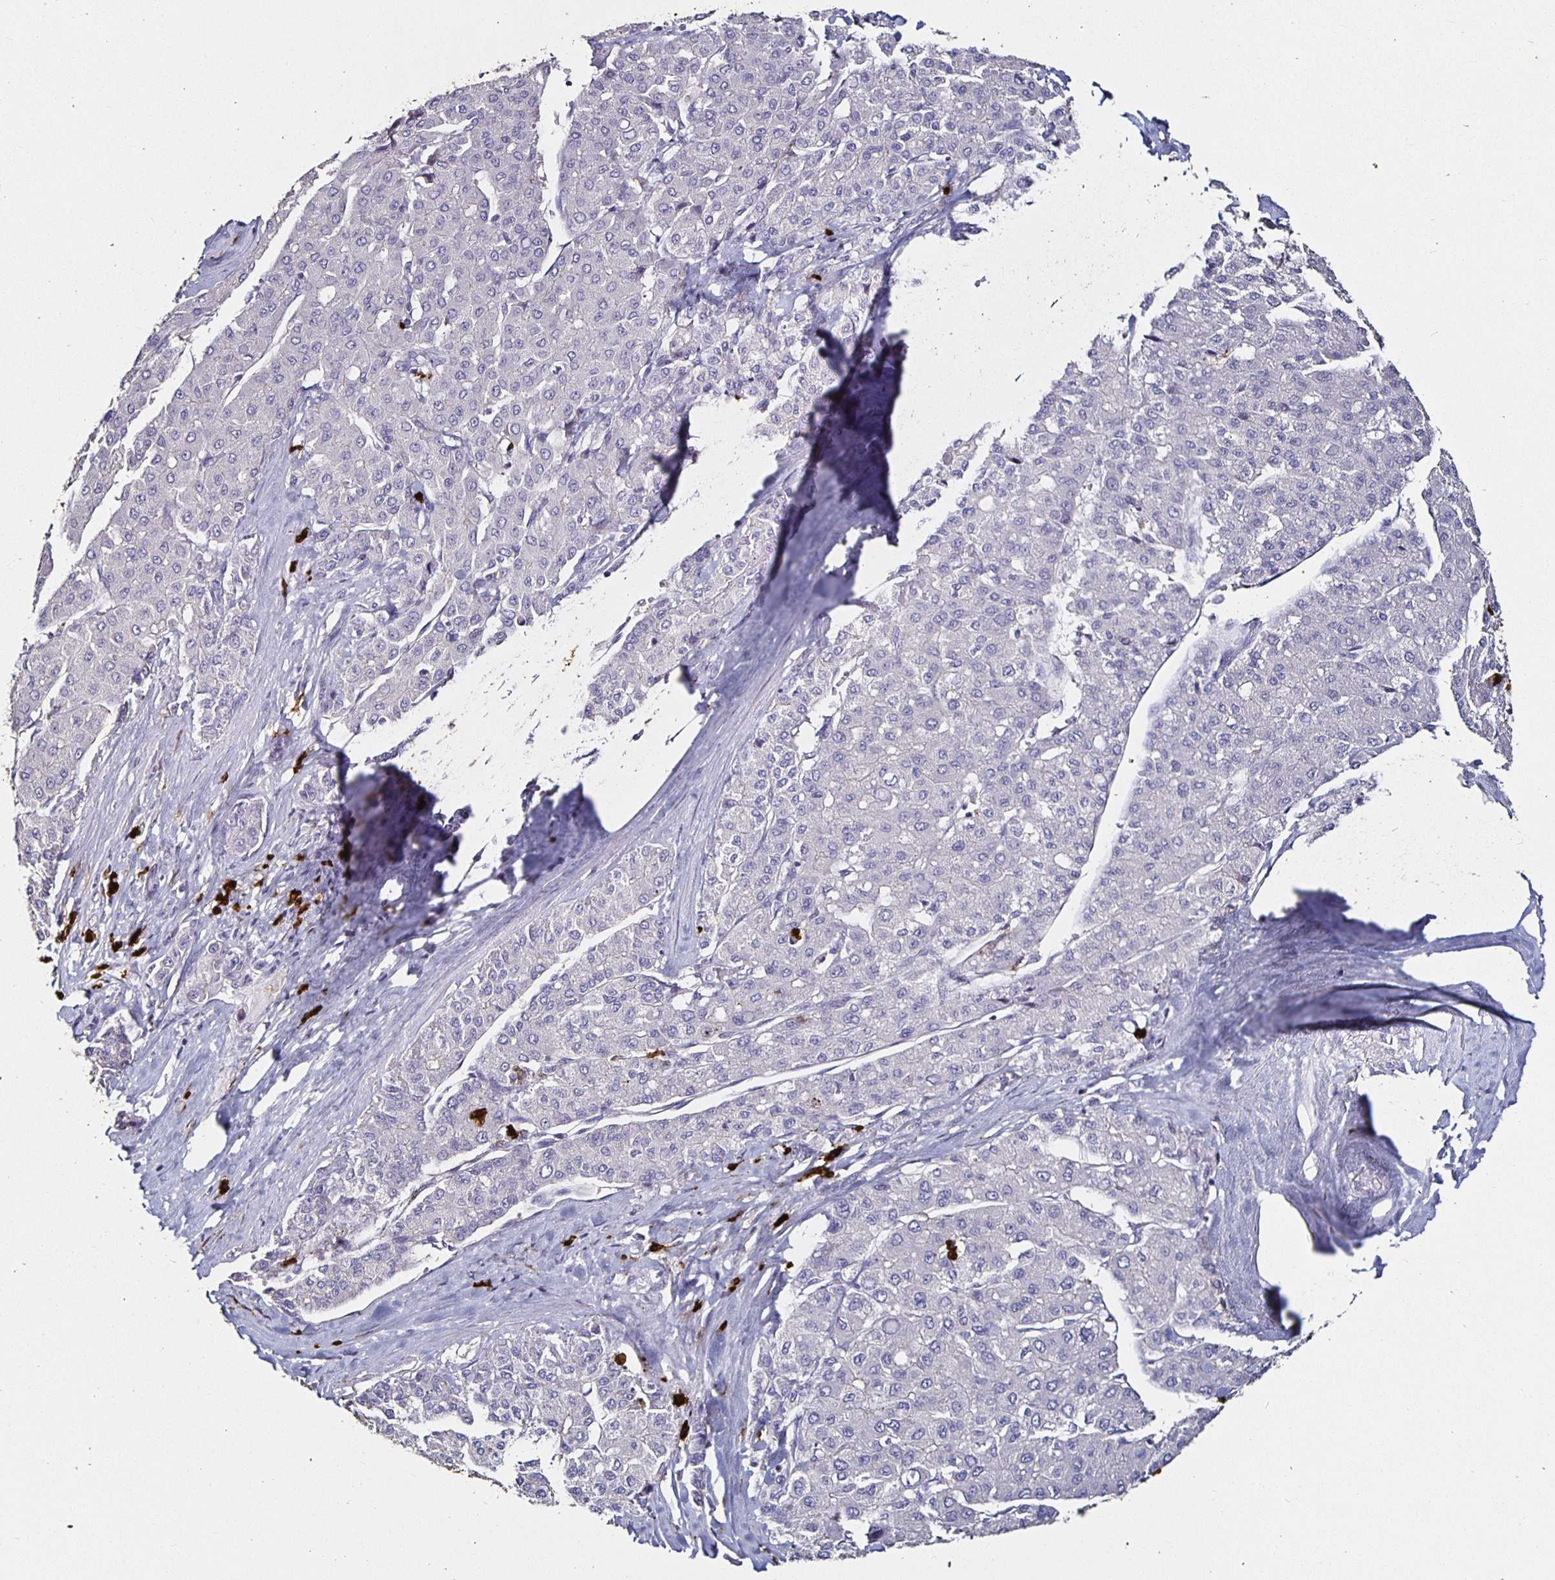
{"staining": {"intensity": "negative", "quantity": "none", "location": "none"}, "tissue": "liver cancer", "cell_type": "Tumor cells", "image_type": "cancer", "snomed": [{"axis": "morphology", "description": "Carcinoma, Hepatocellular, NOS"}, {"axis": "topography", "description": "Liver"}], "caption": "Human hepatocellular carcinoma (liver) stained for a protein using immunohistochemistry (IHC) displays no positivity in tumor cells.", "gene": "TLR4", "patient": {"sex": "male", "age": 65}}